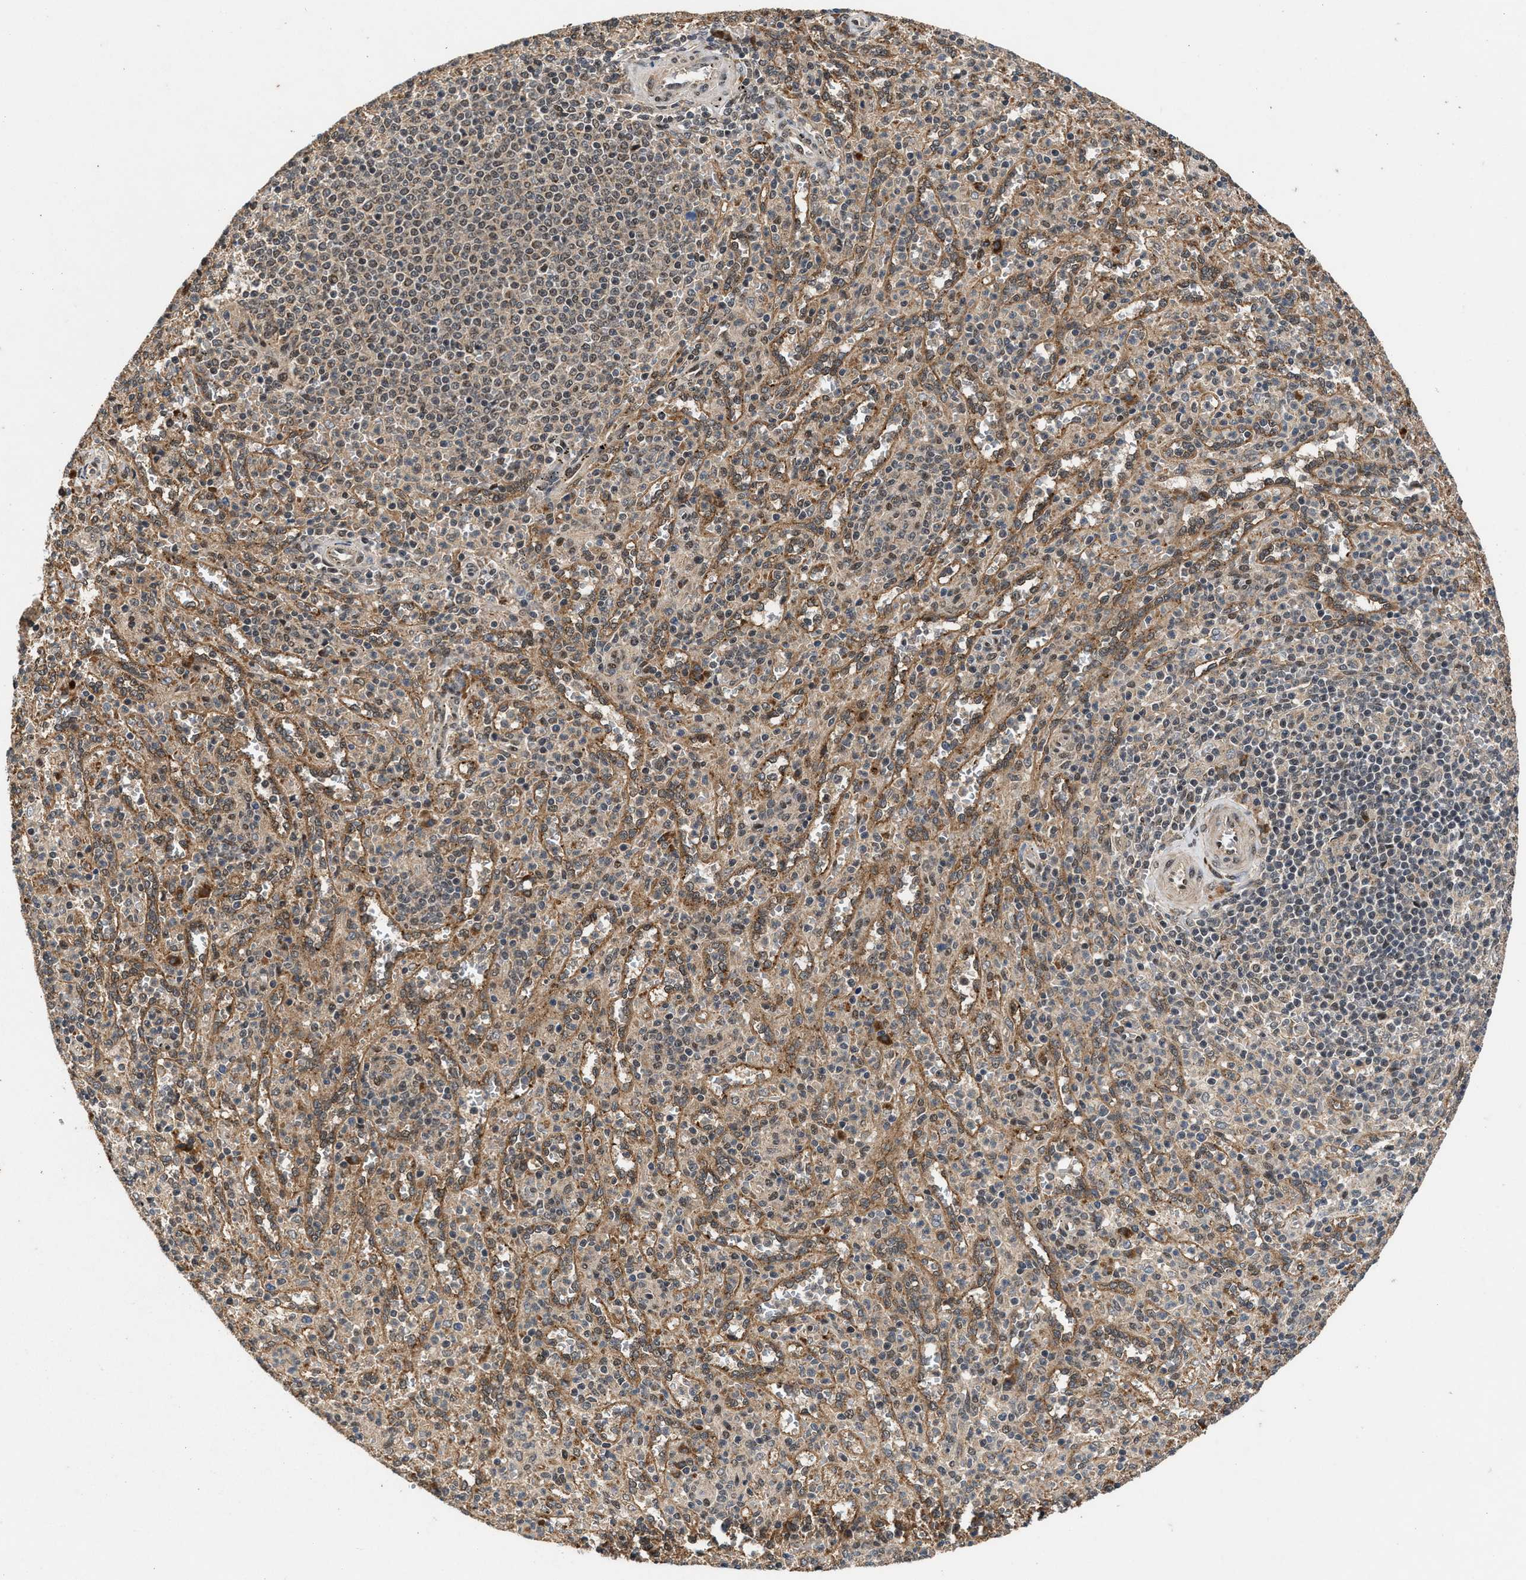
{"staining": {"intensity": "weak", "quantity": "25%-75%", "location": "nuclear"}, "tissue": "spleen", "cell_type": "Cells in red pulp", "image_type": "normal", "snomed": [{"axis": "morphology", "description": "Normal tissue, NOS"}, {"axis": "topography", "description": "Spleen"}], "caption": "About 25%-75% of cells in red pulp in normal human spleen demonstrate weak nuclear protein expression as visualized by brown immunohistochemical staining.", "gene": "RUSC2", "patient": {"sex": "male", "age": 36}}